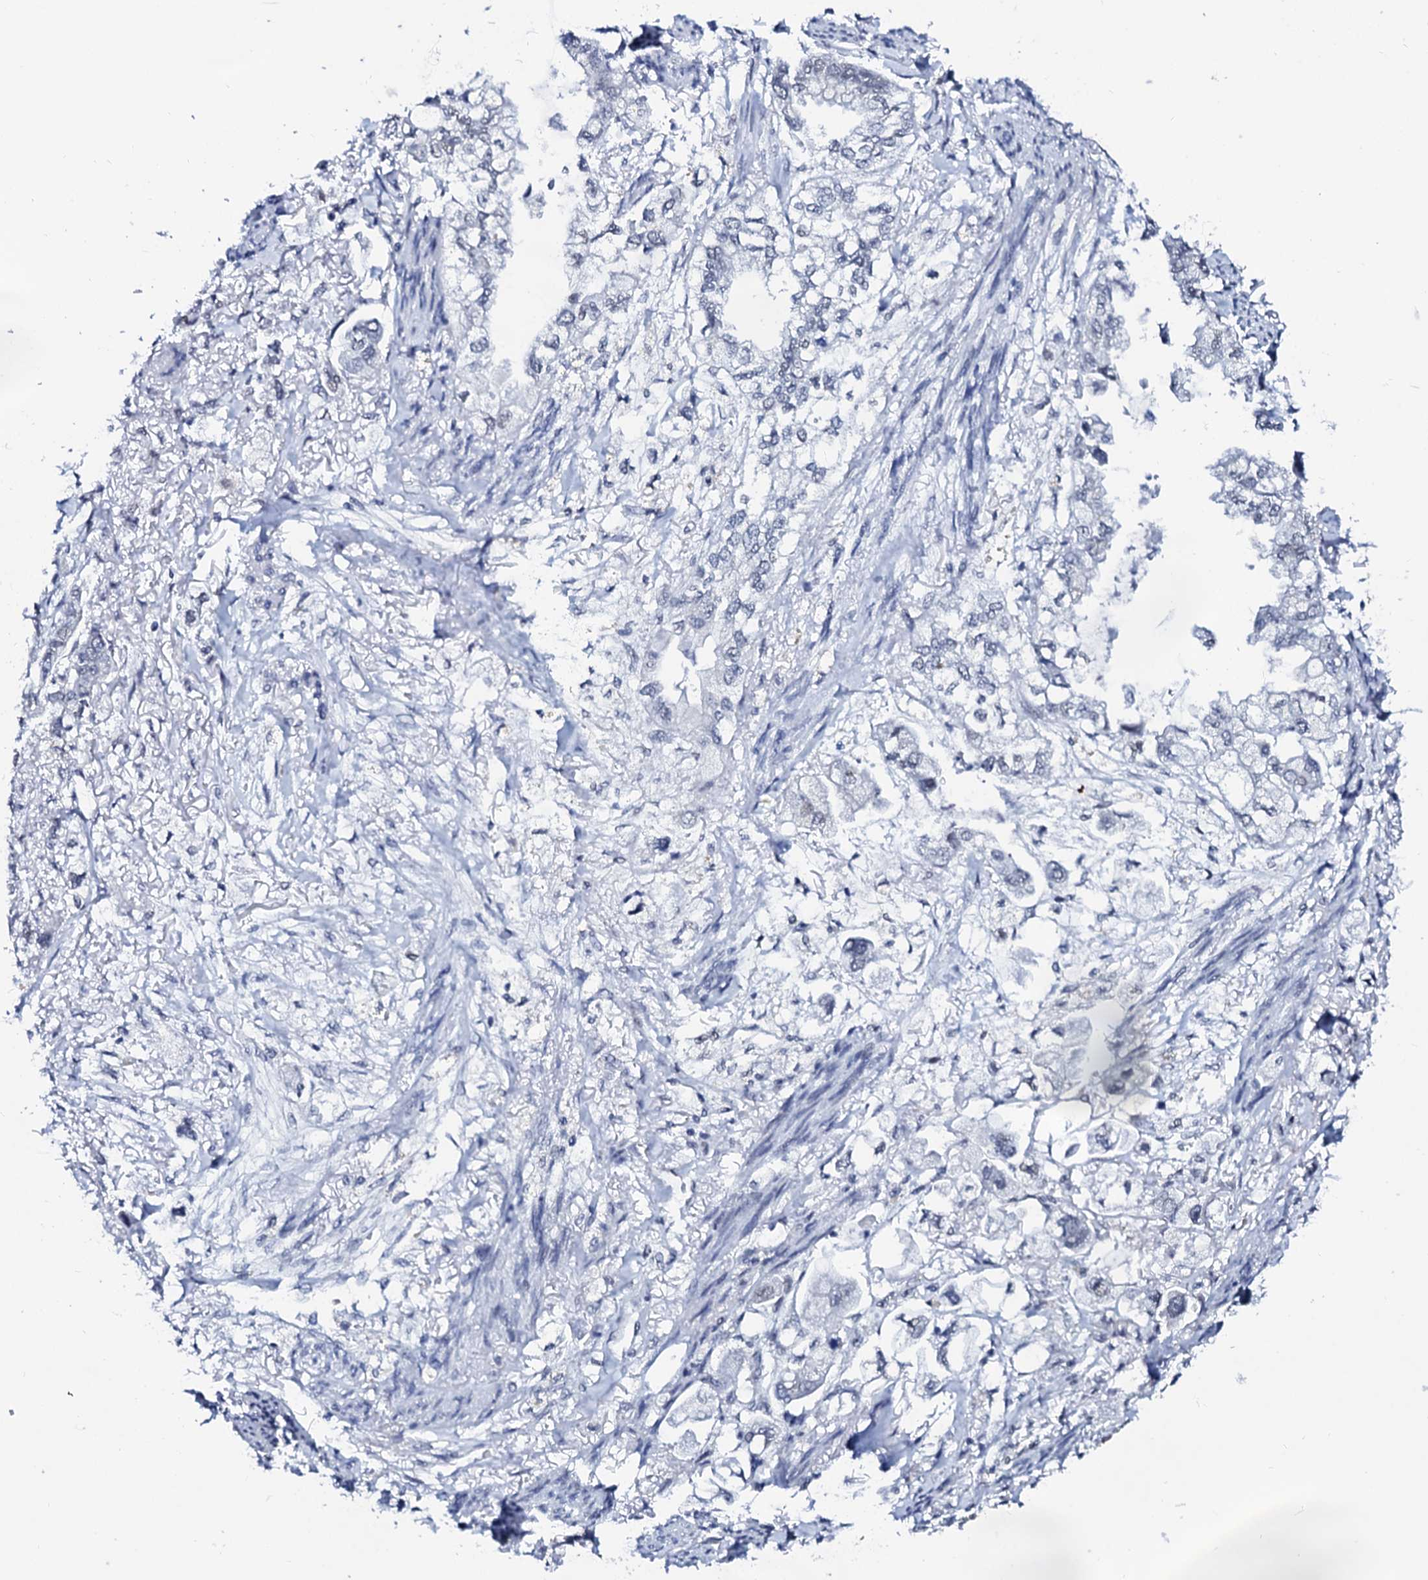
{"staining": {"intensity": "negative", "quantity": "none", "location": "none"}, "tissue": "stomach cancer", "cell_type": "Tumor cells", "image_type": "cancer", "snomed": [{"axis": "morphology", "description": "Adenocarcinoma, NOS"}, {"axis": "topography", "description": "Stomach"}], "caption": "Micrograph shows no protein expression in tumor cells of stomach adenocarcinoma tissue.", "gene": "SPATA19", "patient": {"sex": "male", "age": 62}}